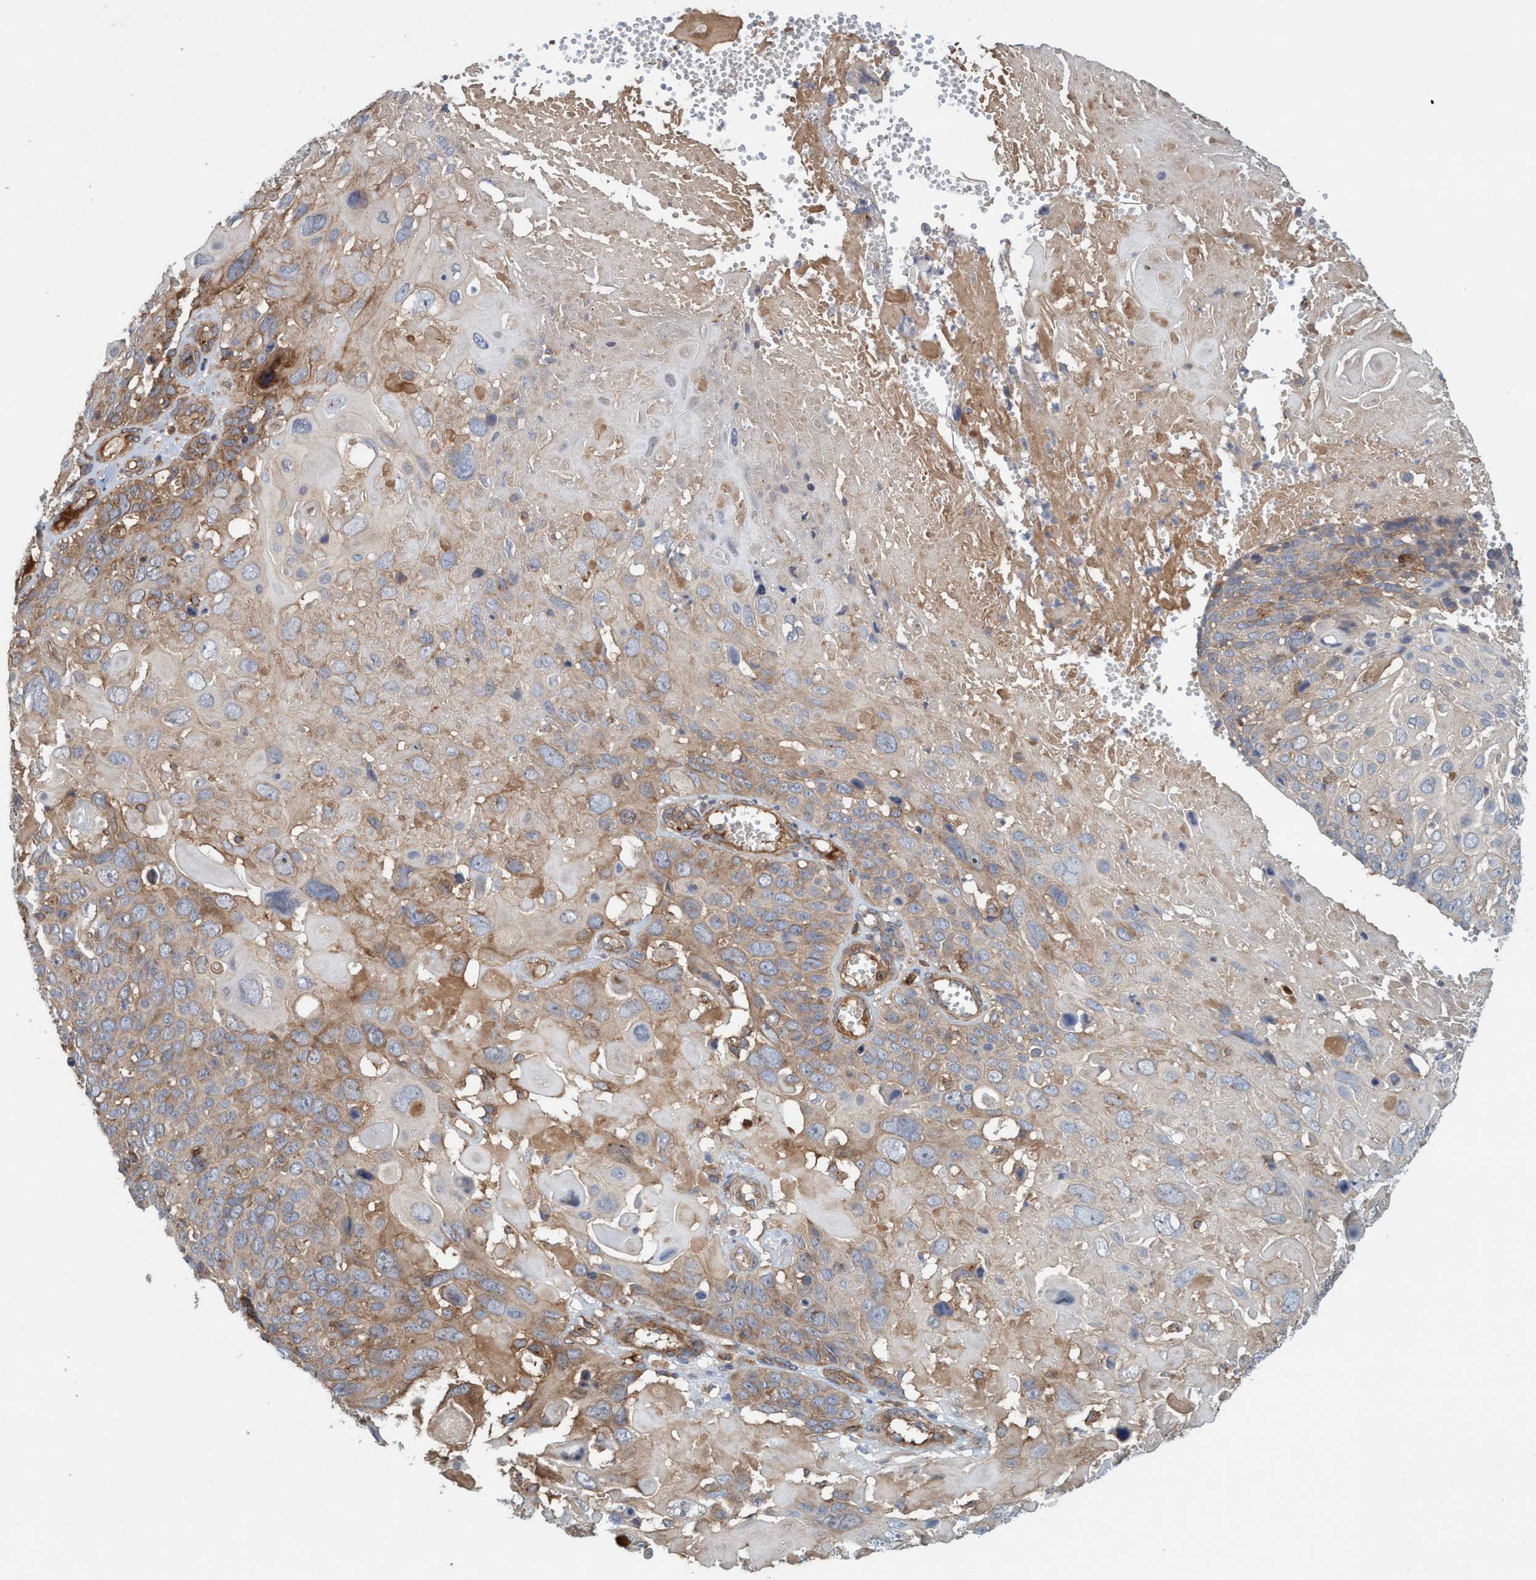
{"staining": {"intensity": "moderate", "quantity": ">75%", "location": "cytoplasmic/membranous"}, "tissue": "cervical cancer", "cell_type": "Tumor cells", "image_type": "cancer", "snomed": [{"axis": "morphology", "description": "Squamous cell carcinoma, NOS"}, {"axis": "topography", "description": "Cervix"}], "caption": "A brown stain highlights moderate cytoplasmic/membranous positivity of a protein in cervical cancer tumor cells.", "gene": "SPECC1", "patient": {"sex": "female", "age": 74}}